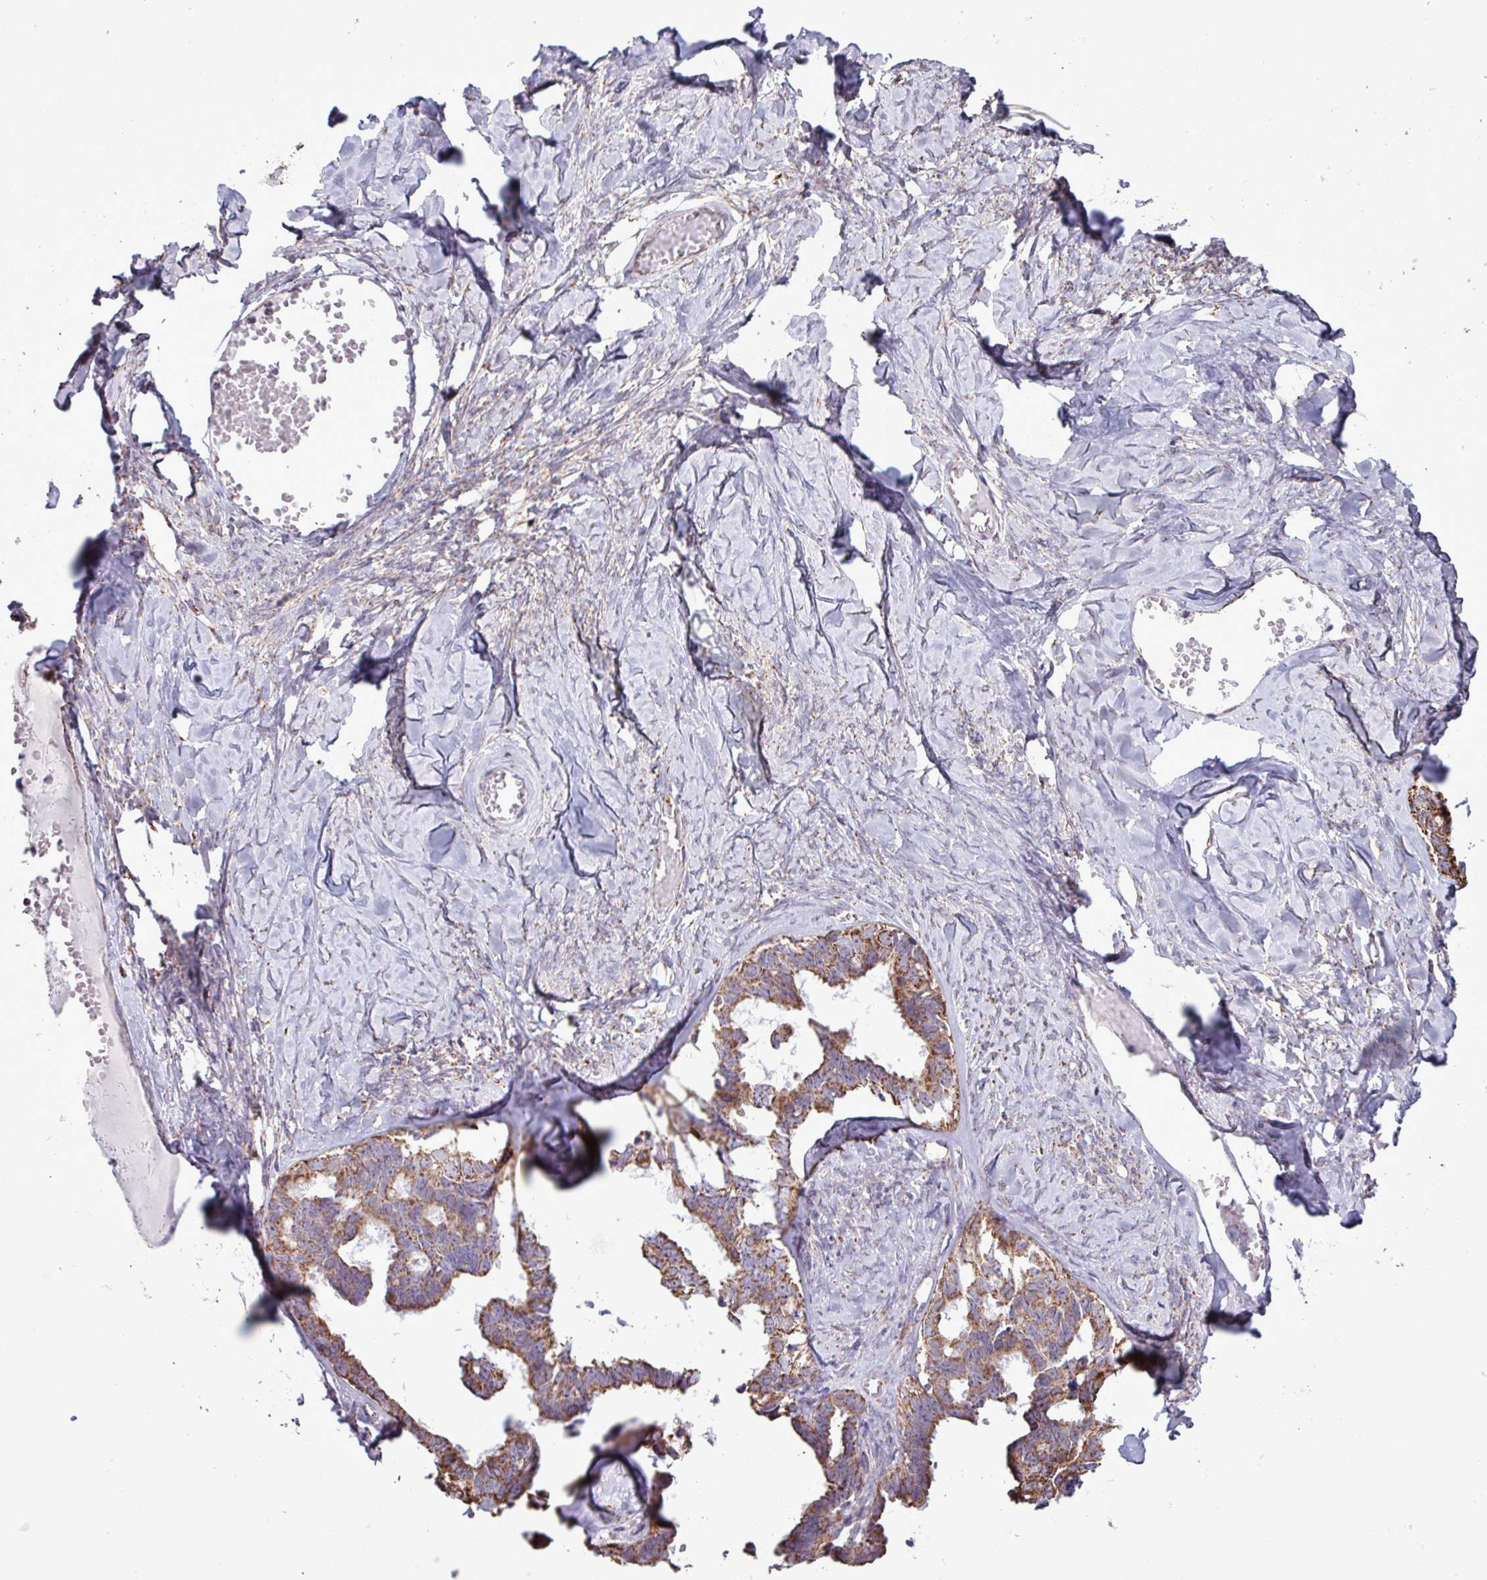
{"staining": {"intensity": "strong", "quantity": ">75%", "location": "cytoplasmic/membranous"}, "tissue": "ovarian cancer", "cell_type": "Tumor cells", "image_type": "cancer", "snomed": [{"axis": "morphology", "description": "Cystadenocarcinoma, serous, NOS"}, {"axis": "topography", "description": "Ovary"}], "caption": "Protein staining of ovarian cancer tissue shows strong cytoplasmic/membranous staining in about >75% of tumor cells. The protein is shown in brown color, while the nuclei are stained blue.", "gene": "ALG8", "patient": {"sex": "female", "age": 69}}